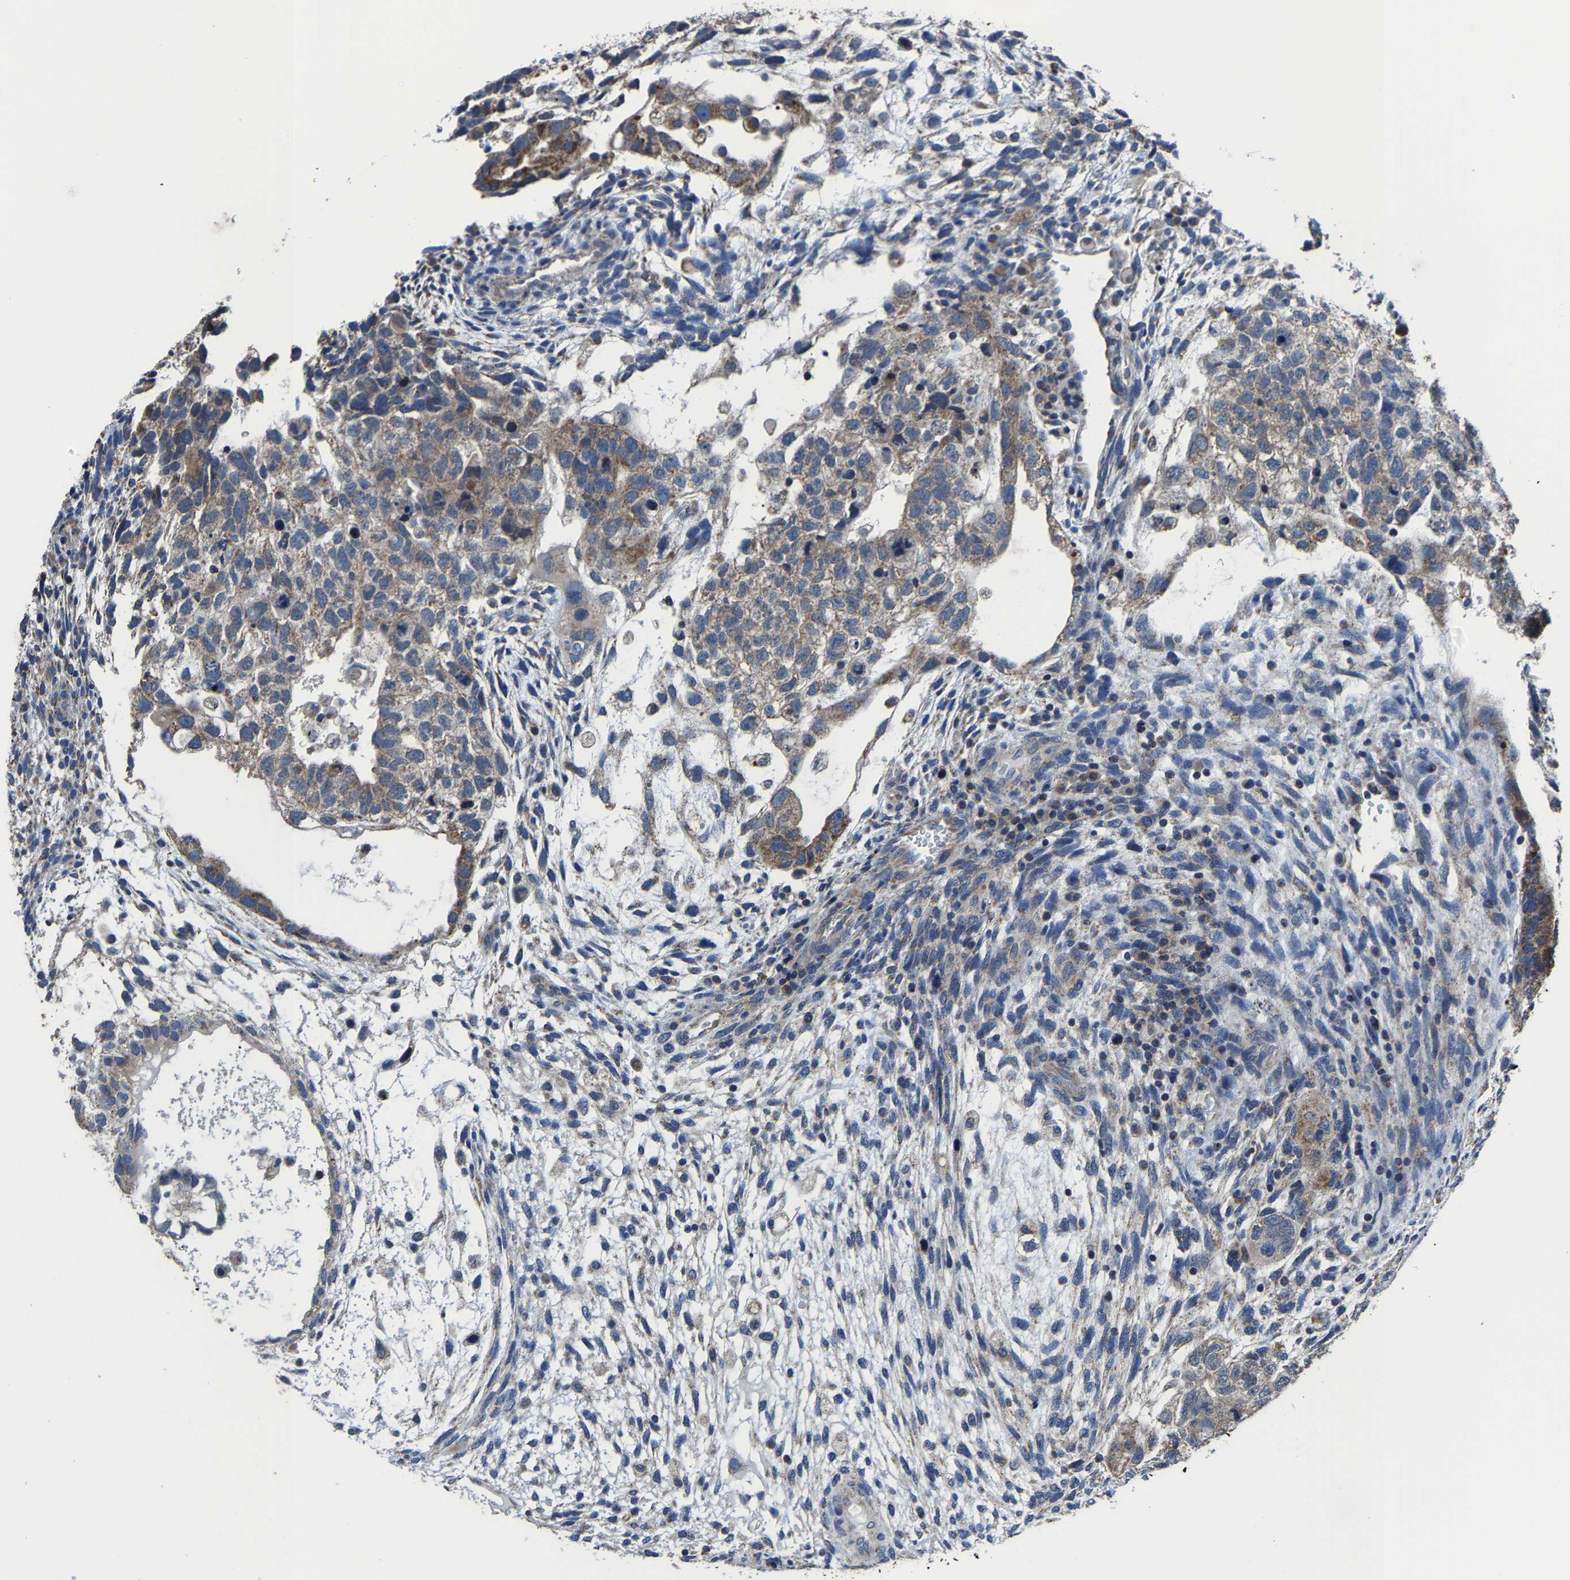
{"staining": {"intensity": "weak", "quantity": ">75%", "location": "cytoplasmic/membranous"}, "tissue": "testis cancer", "cell_type": "Tumor cells", "image_type": "cancer", "snomed": [{"axis": "morphology", "description": "Carcinoma, Embryonal, NOS"}, {"axis": "topography", "description": "Testis"}], "caption": "Immunohistochemical staining of testis cancer shows weak cytoplasmic/membranous protein expression in about >75% of tumor cells. Using DAB (3,3'-diaminobenzidine) (brown) and hematoxylin (blue) stains, captured at high magnification using brightfield microscopy.", "gene": "AGK", "patient": {"sex": "male", "age": 36}}